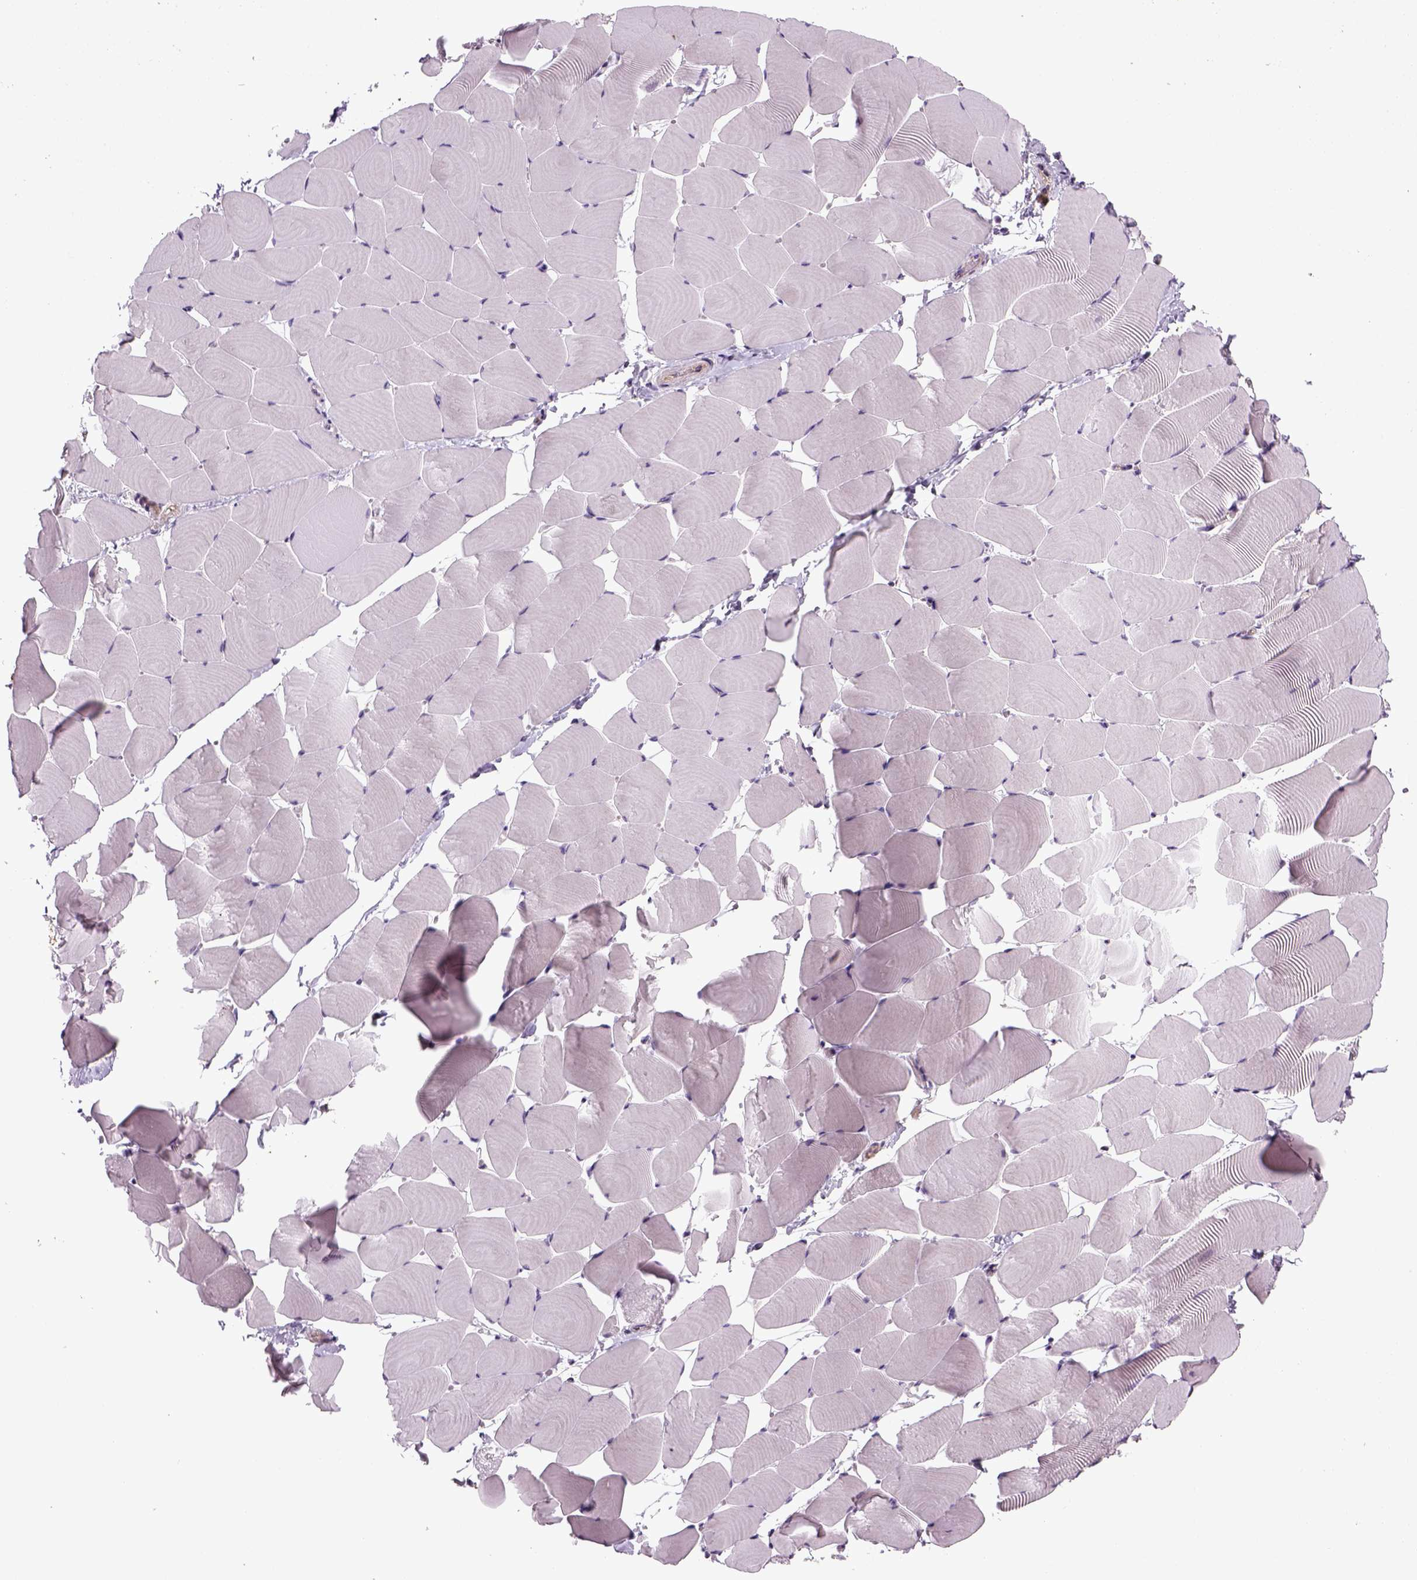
{"staining": {"intensity": "negative", "quantity": "none", "location": "none"}, "tissue": "skeletal muscle", "cell_type": "Myocytes", "image_type": "normal", "snomed": [{"axis": "morphology", "description": "Normal tissue, NOS"}, {"axis": "topography", "description": "Skeletal muscle"}], "caption": "Benign skeletal muscle was stained to show a protein in brown. There is no significant staining in myocytes. Brightfield microscopy of immunohistochemistry (IHC) stained with DAB (brown) and hematoxylin (blue), captured at high magnification.", "gene": "TPRG1", "patient": {"sex": "male", "age": 25}}